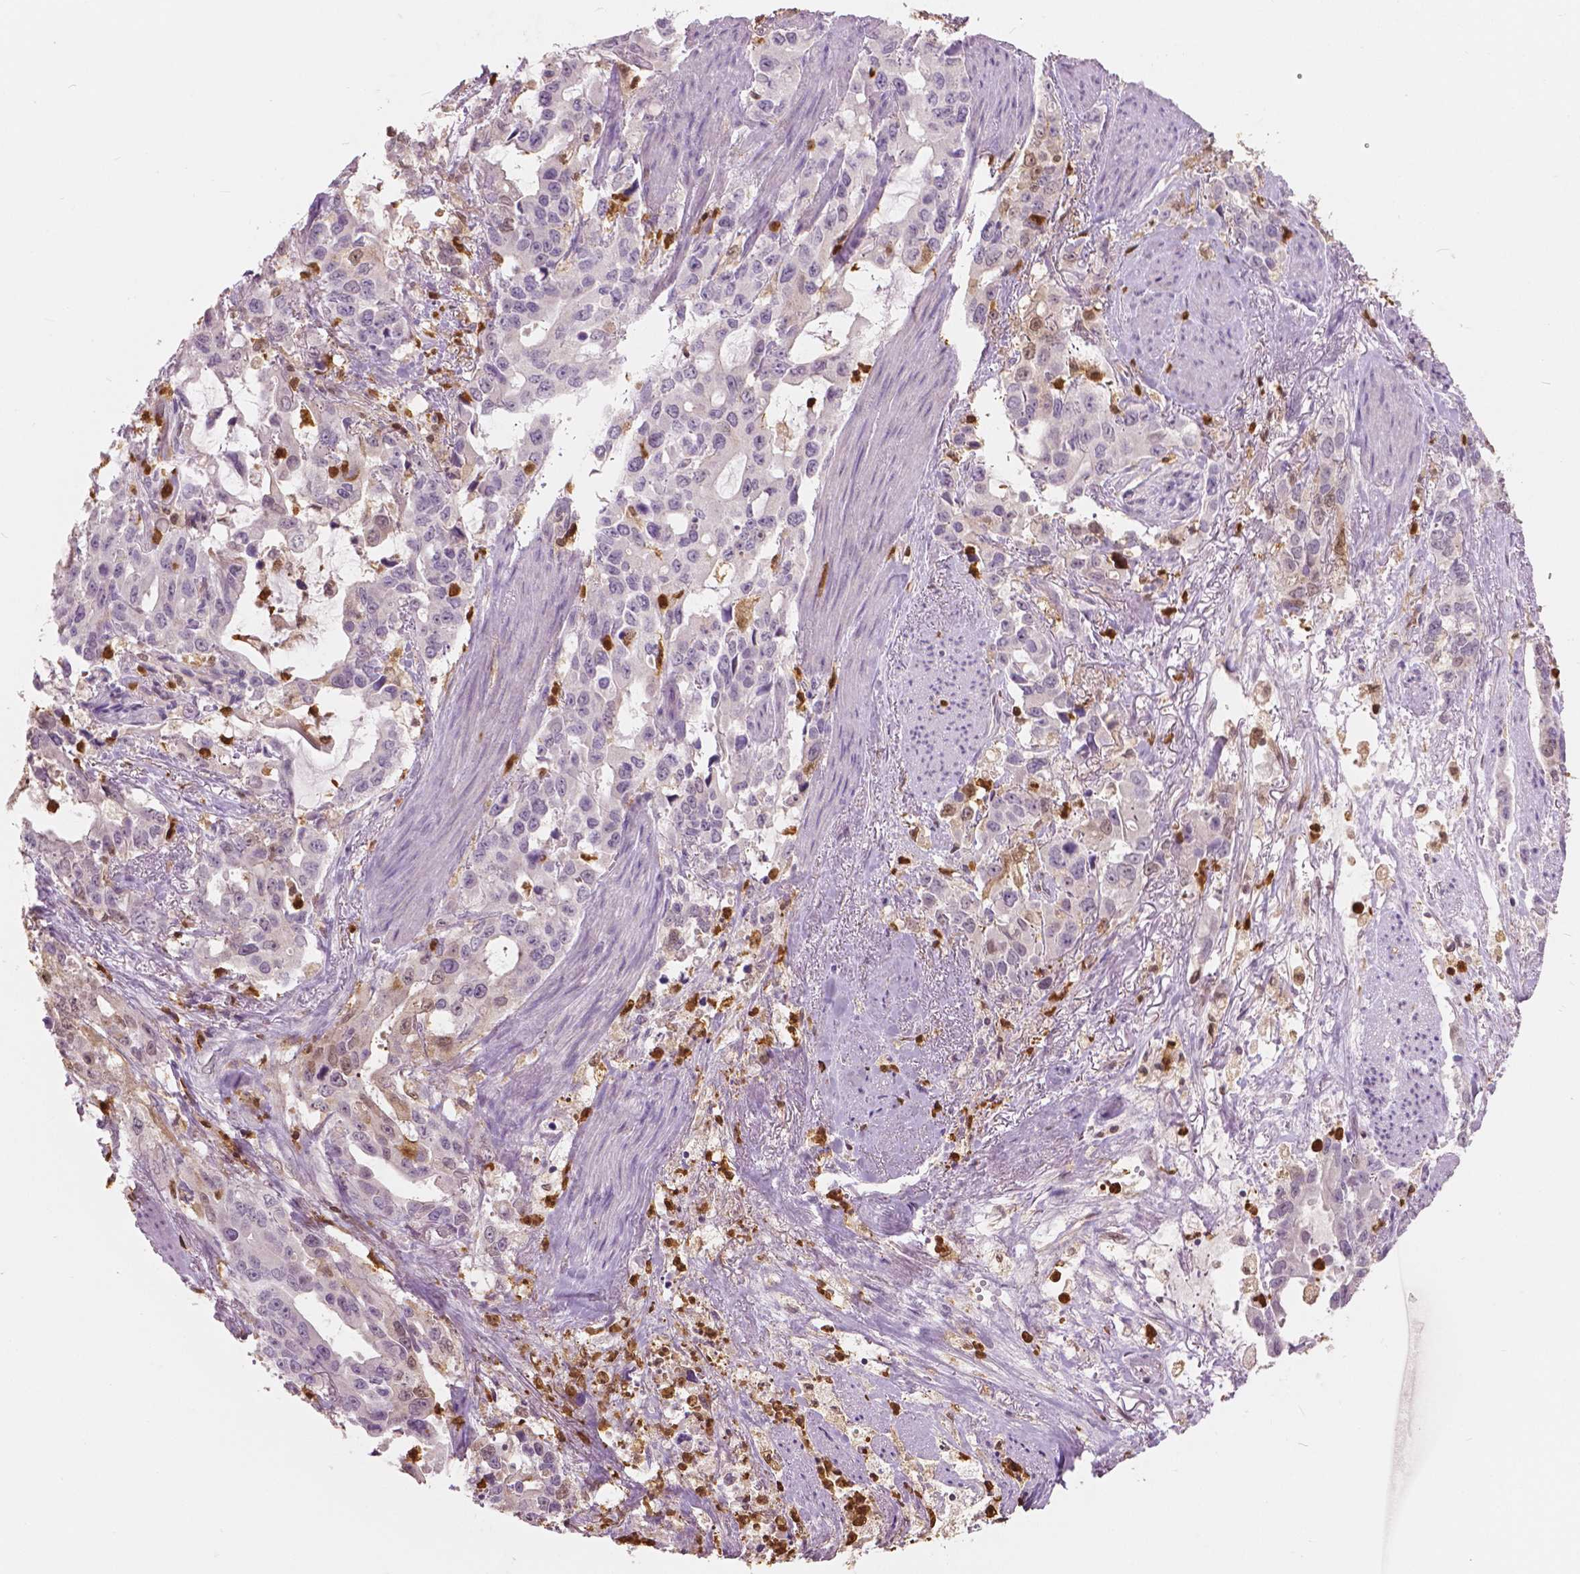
{"staining": {"intensity": "negative", "quantity": "none", "location": "none"}, "tissue": "stomach cancer", "cell_type": "Tumor cells", "image_type": "cancer", "snomed": [{"axis": "morphology", "description": "Adenocarcinoma, NOS"}, {"axis": "topography", "description": "Stomach, upper"}], "caption": "Immunohistochemistry histopathology image of neoplastic tissue: adenocarcinoma (stomach) stained with DAB (3,3'-diaminobenzidine) demonstrates no significant protein positivity in tumor cells.", "gene": "S100A4", "patient": {"sex": "male", "age": 85}}